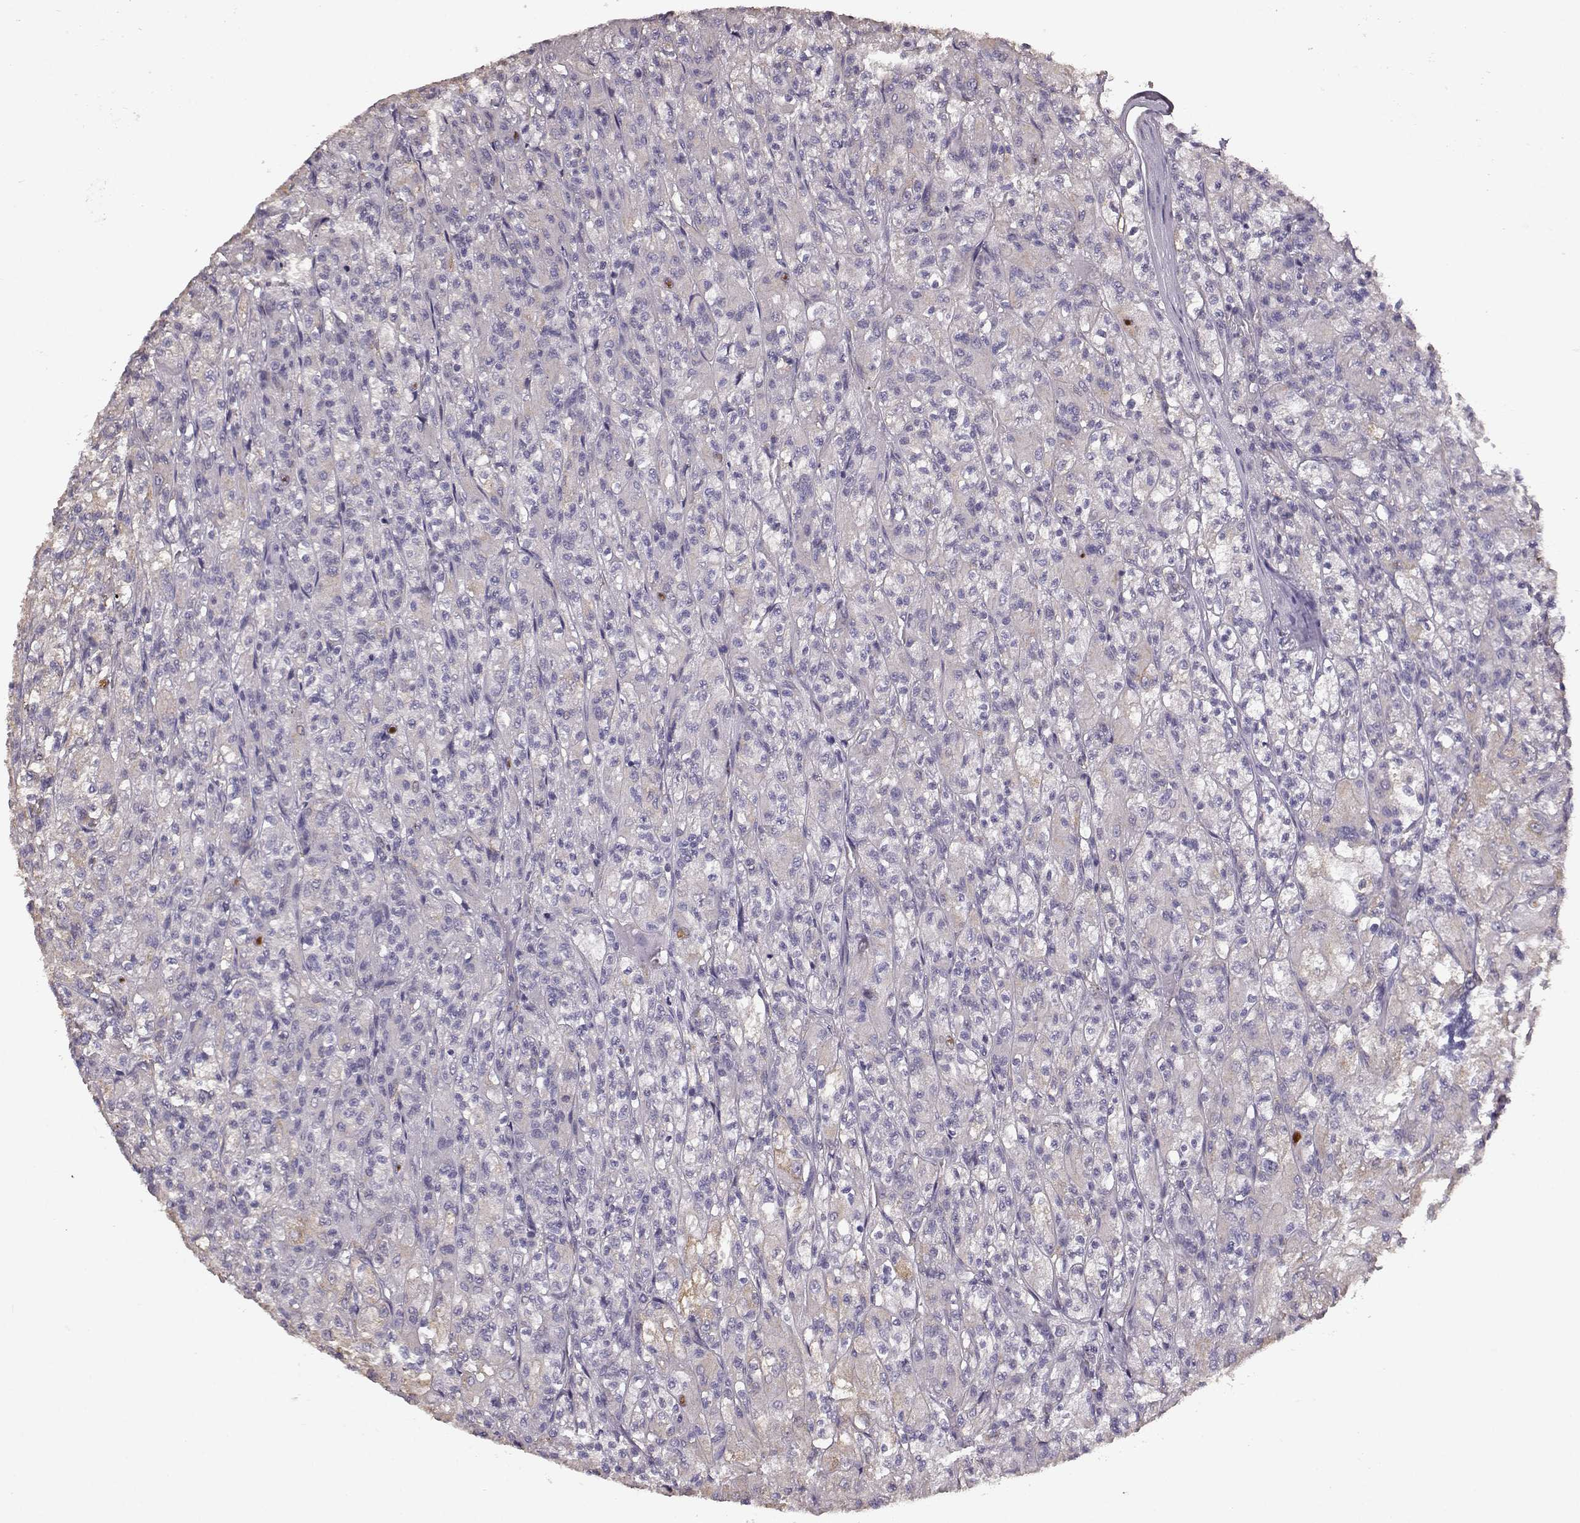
{"staining": {"intensity": "weak", "quantity": "<25%", "location": "cytoplasmic/membranous"}, "tissue": "renal cancer", "cell_type": "Tumor cells", "image_type": "cancer", "snomed": [{"axis": "morphology", "description": "Adenocarcinoma, NOS"}, {"axis": "topography", "description": "Kidney"}], "caption": "Immunohistochemistry of renal adenocarcinoma displays no staining in tumor cells.", "gene": "GABRG3", "patient": {"sex": "female", "age": 70}}